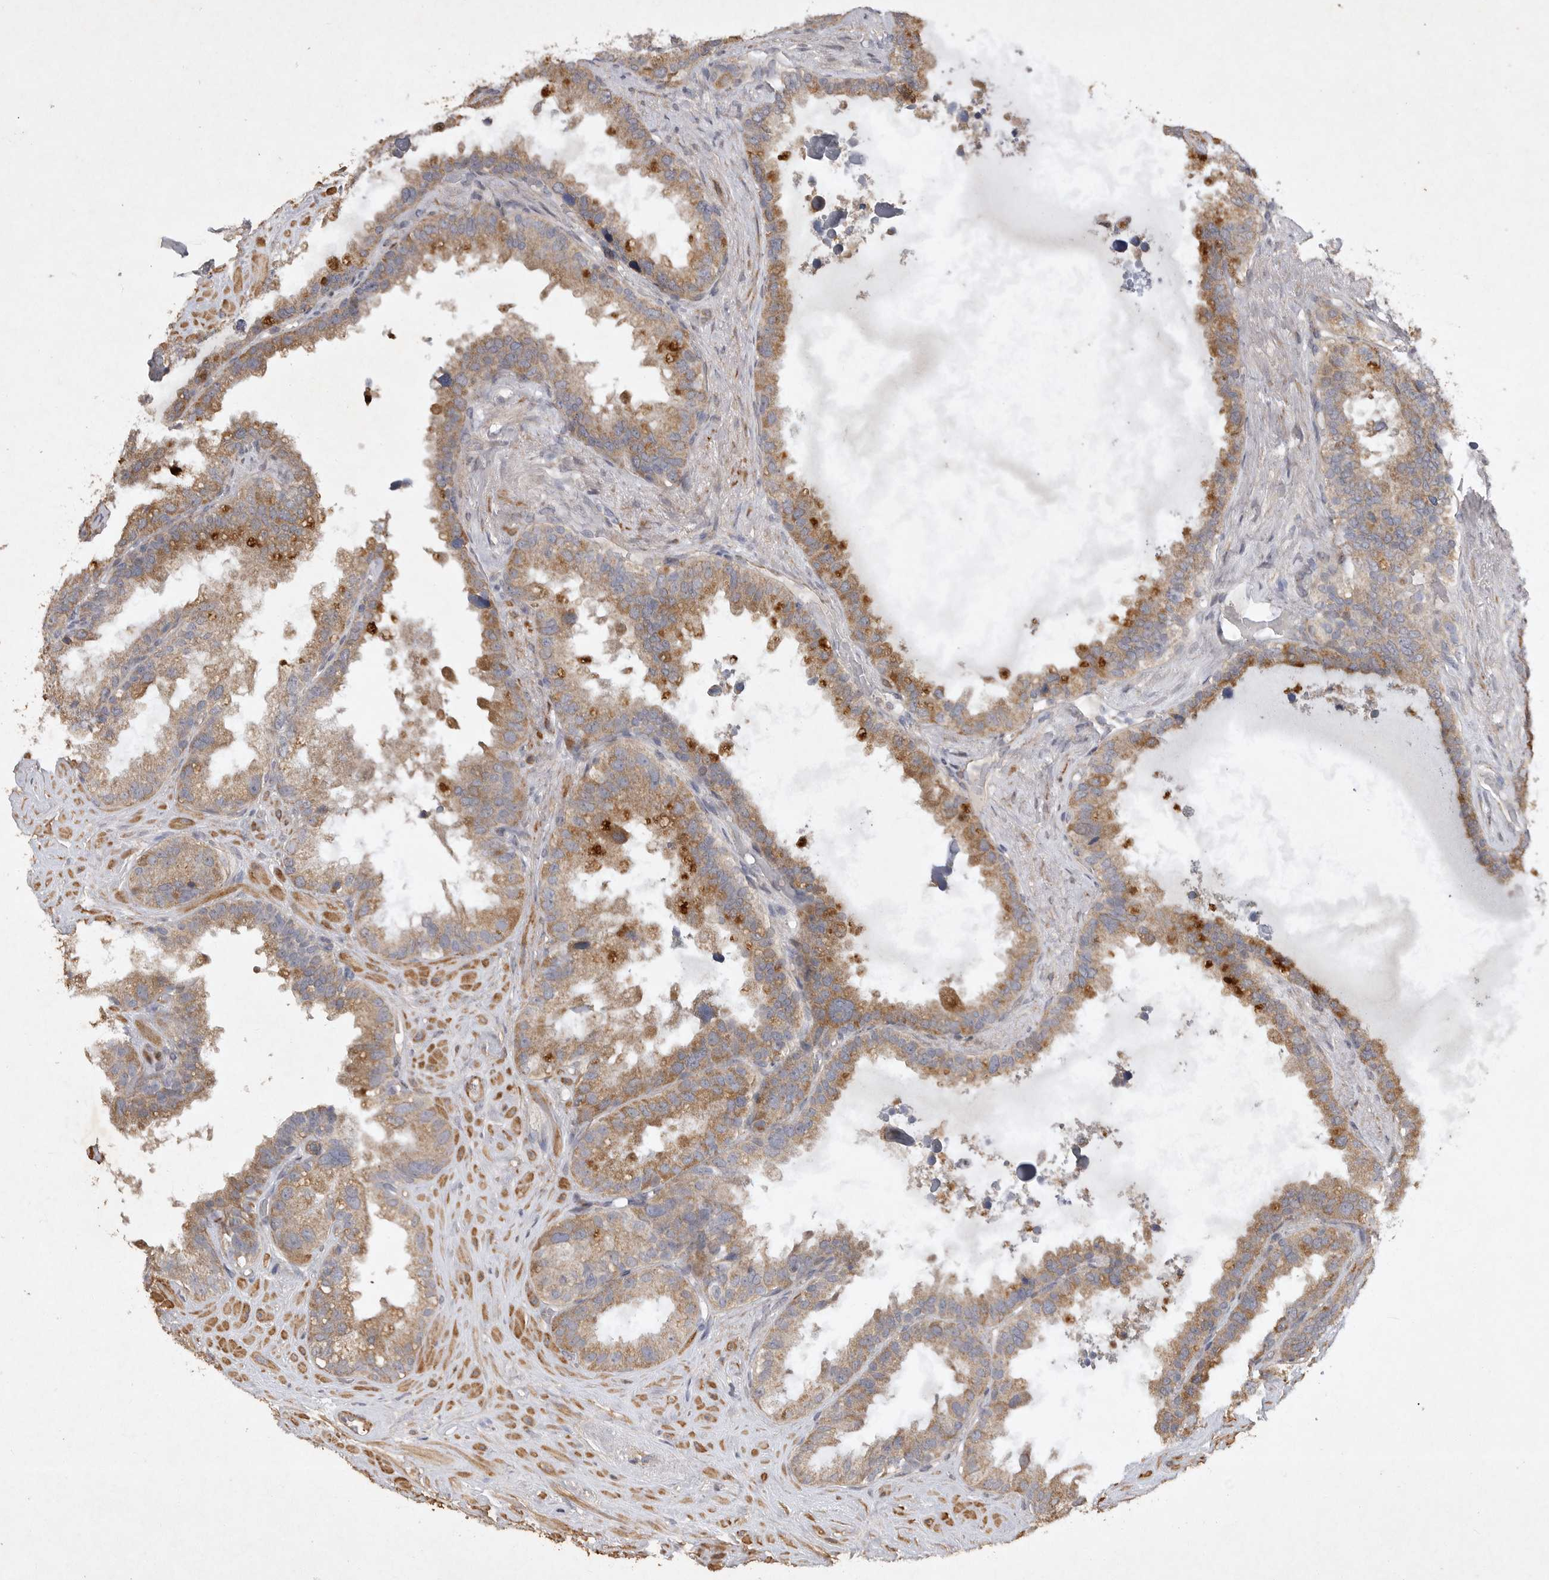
{"staining": {"intensity": "moderate", "quantity": ">75%", "location": "cytoplasmic/membranous"}, "tissue": "seminal vesicle", "cell_type": "Glandular cells", "image_type": "normal", "snomed": [{"axis": "morphology", "description": "Normal tissue, NOS"}, {"axis": "topography", "description": "Seminal veicle"}], "caption": "This image shows immunohistochemistry (IHC) staining of normal seminal vesicle, with medium moderate cytoplasmic/membranous staining in approximately >75% of glandular cells.", "gene": "EDEM3", "patient": {"sex": "male", "age": 80}}